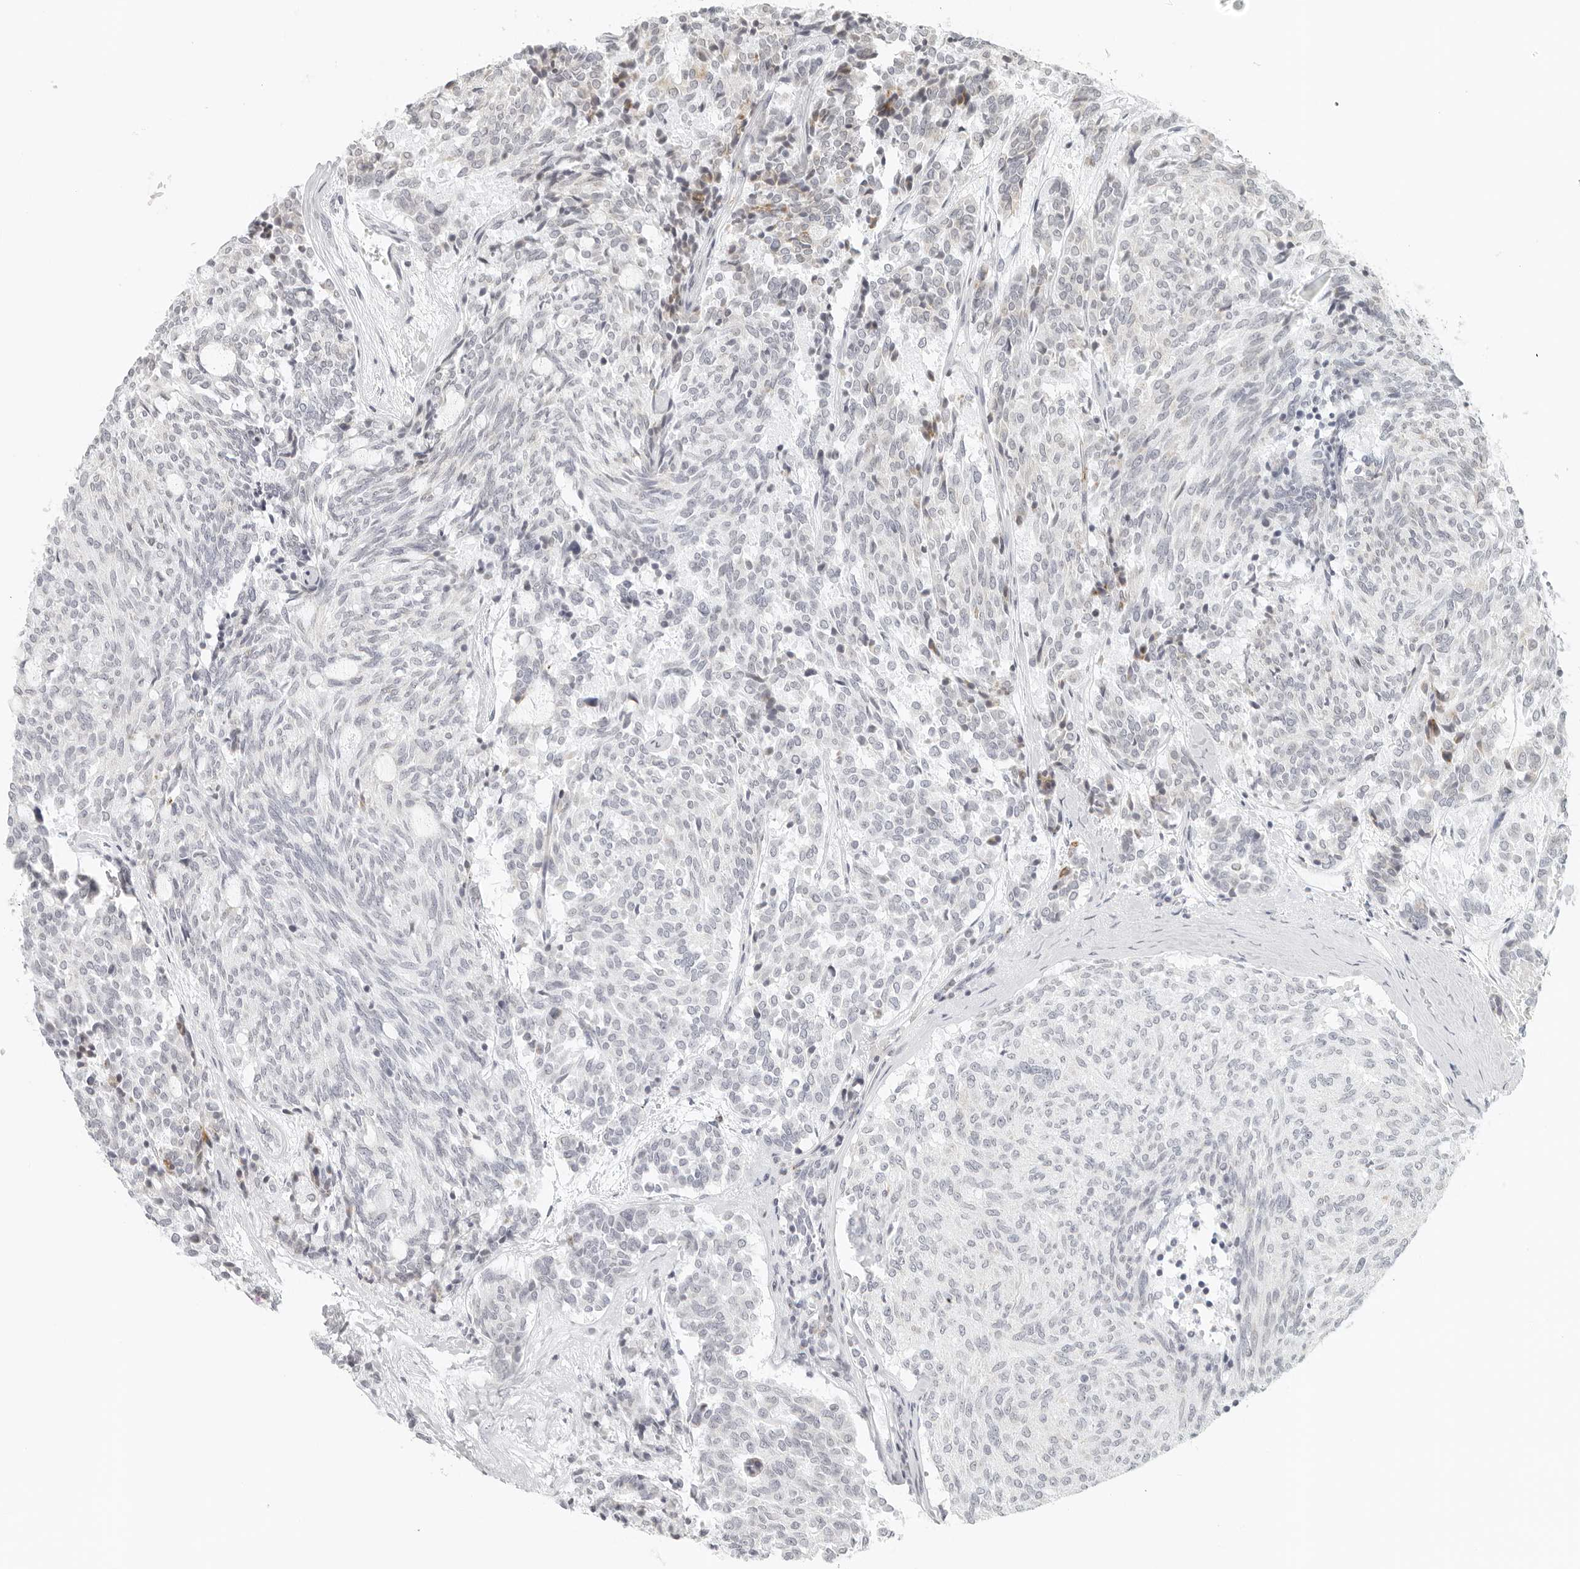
{"staining": {"intensity": "negative", "quantity": "none", "location": "none"}, "tissue": "carcinoid", "cell_type": "Tumor cells", "image_type": "cancer", "snomed": [{"axis": "morphology", "description": "Carcinoid, malignant, NOS"}, {"axis": "topography", "description": "Pancreas"}], "caption": "Human malignant carcinoid stained for a protein using immunohistochemistry reveals no staining in tumor cells.", "gene": "RPS6KC1", "patient": {"sex": "female", "age": 54}}